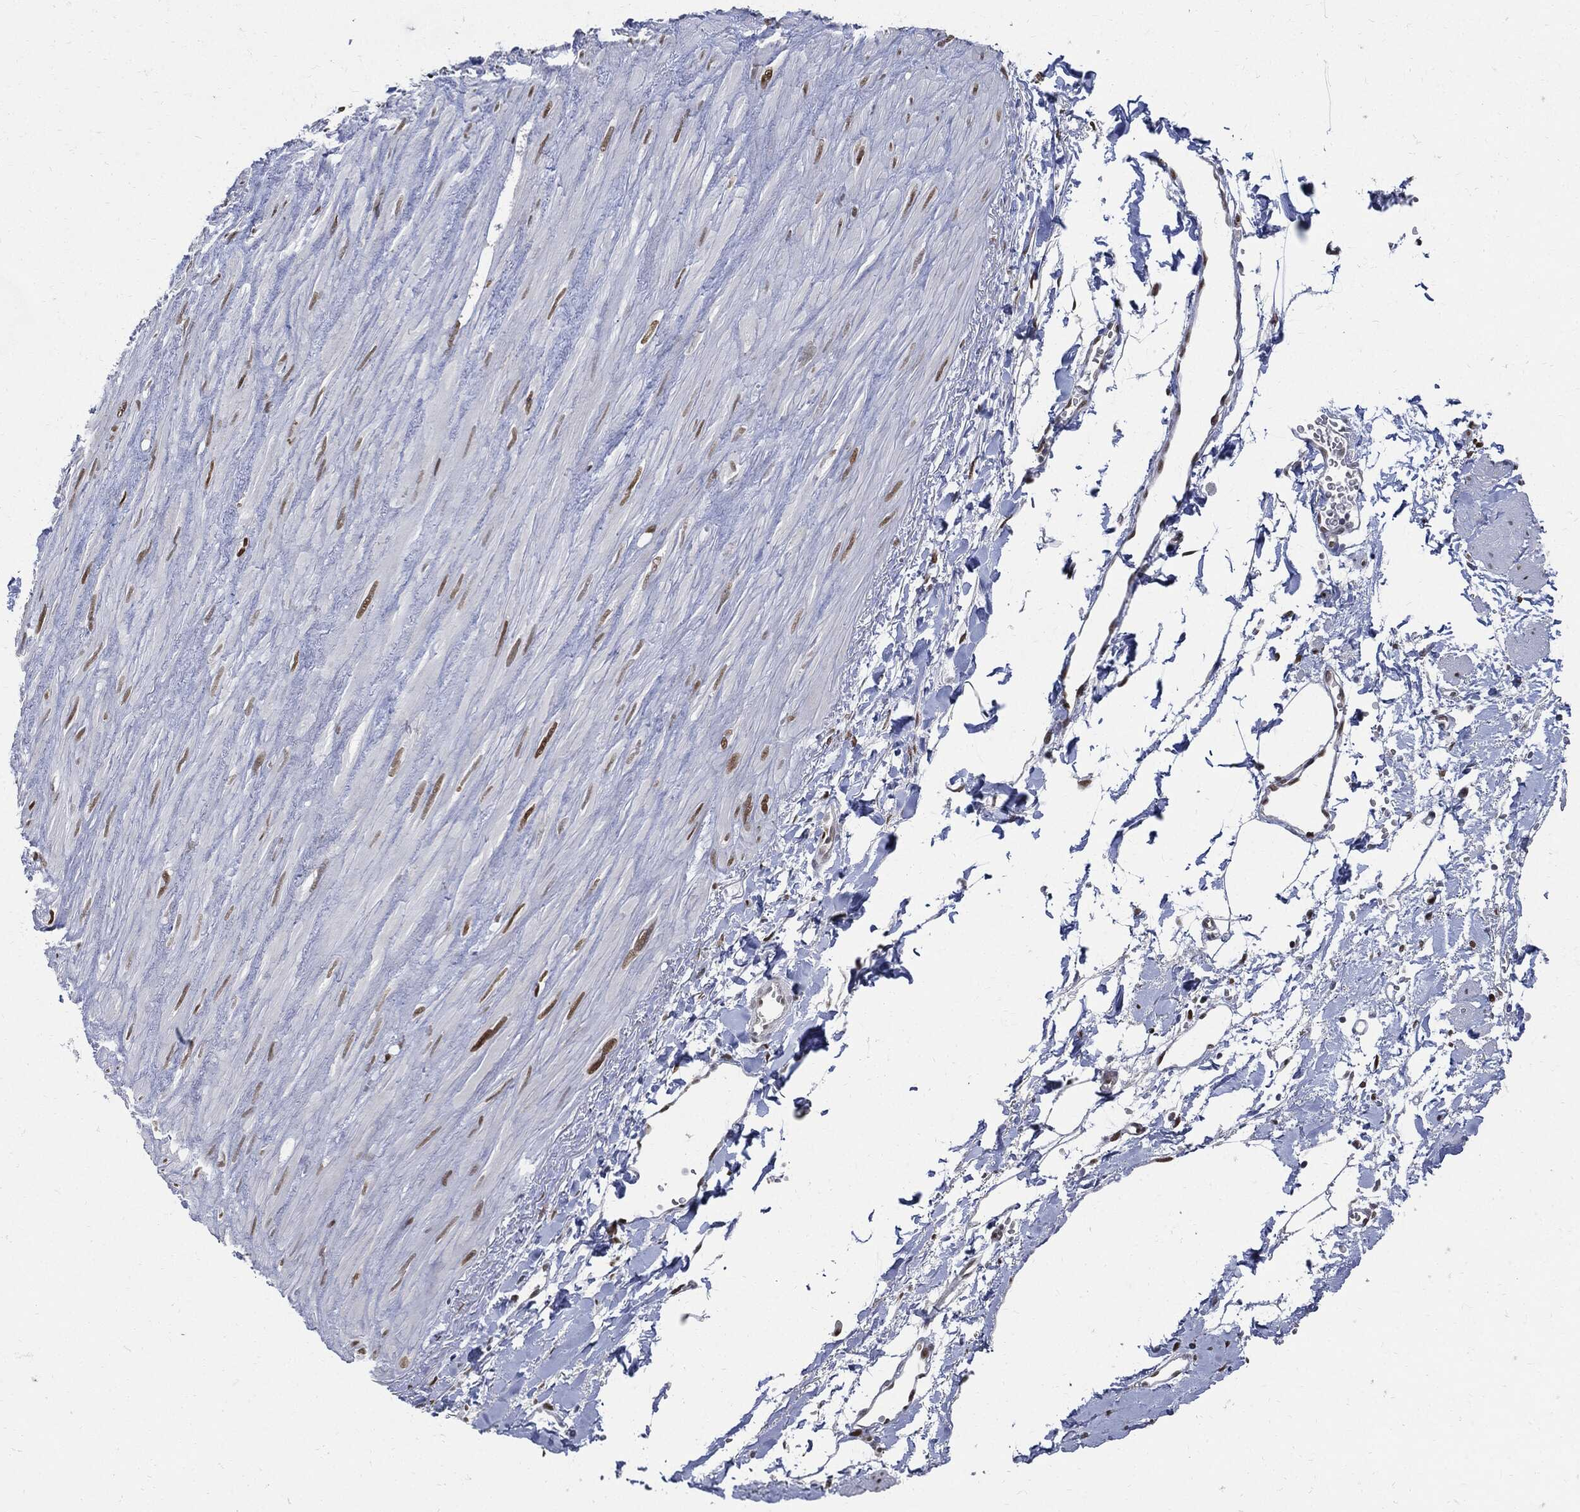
{"staining": {"intensity": "negative", "quantity": "none", "location": "none"}, "tissue": "soft tissue", "cell_type": "Fibroblasts", "image_type": "normal", "snomed": [{"axis": "morphology", "description": "Normal tissue, NOS"}, {"axis": "morphology", "description": "Adenocarcinoma, NOS"}, {"axis": "topography", "description": "Pancreas"}, {"axis": "topography", "description": "Peripheral nerve tissue"}], "caption": "Immunohistochemical staining of benign soft tissue displays no significant positivity in fibroblasts. (Immunohistochemistry, brightfield microscopy, high magnification).", "gene": "PCNA", "patient": {"sex": "male", "age": 61}}